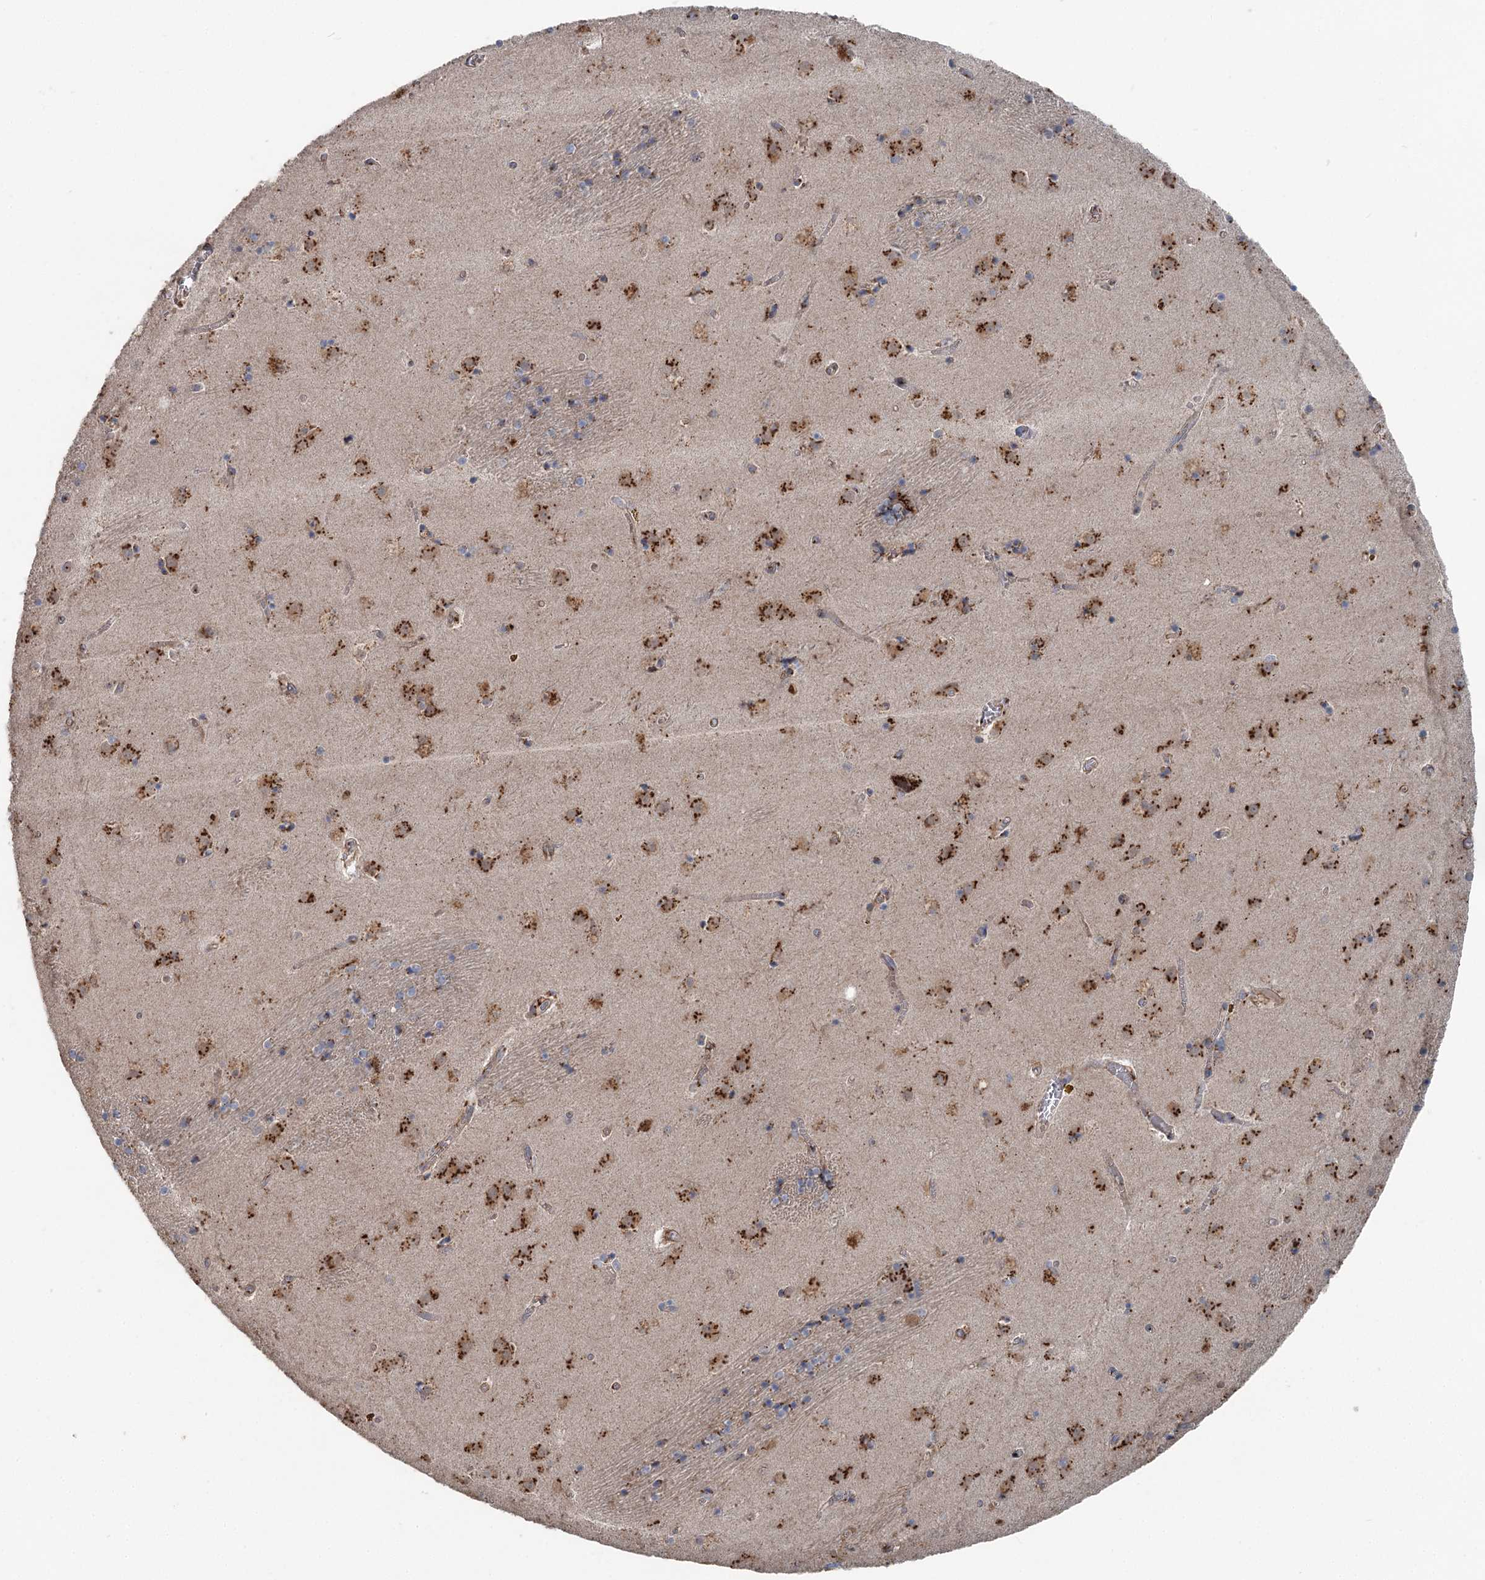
{"staining": {"intensity": "moderate", "quantity": "25%-75%", "location": "cytoplasmic/membranous"}, "tissue": "caudate", "cell_type": "Glial cells", "image_type": "normal", "snomed": [{"axis": "morphology", "description": "Normal tissue, NOS"}, {"axis": "topography", "description": "Lateral ventricle wall"}], "caption": "DAB (3,3'-diaminobenzidine) immunohistochemical staining of normal caudate displays moderate cytoplasmic/membranous protein positivity in about 25%-75% of glial cells. (Brightfield microscopy of DAB IHC at high magnification).", "gene": "ITIH5", "patient": {"sex": "male", "age": 70}}